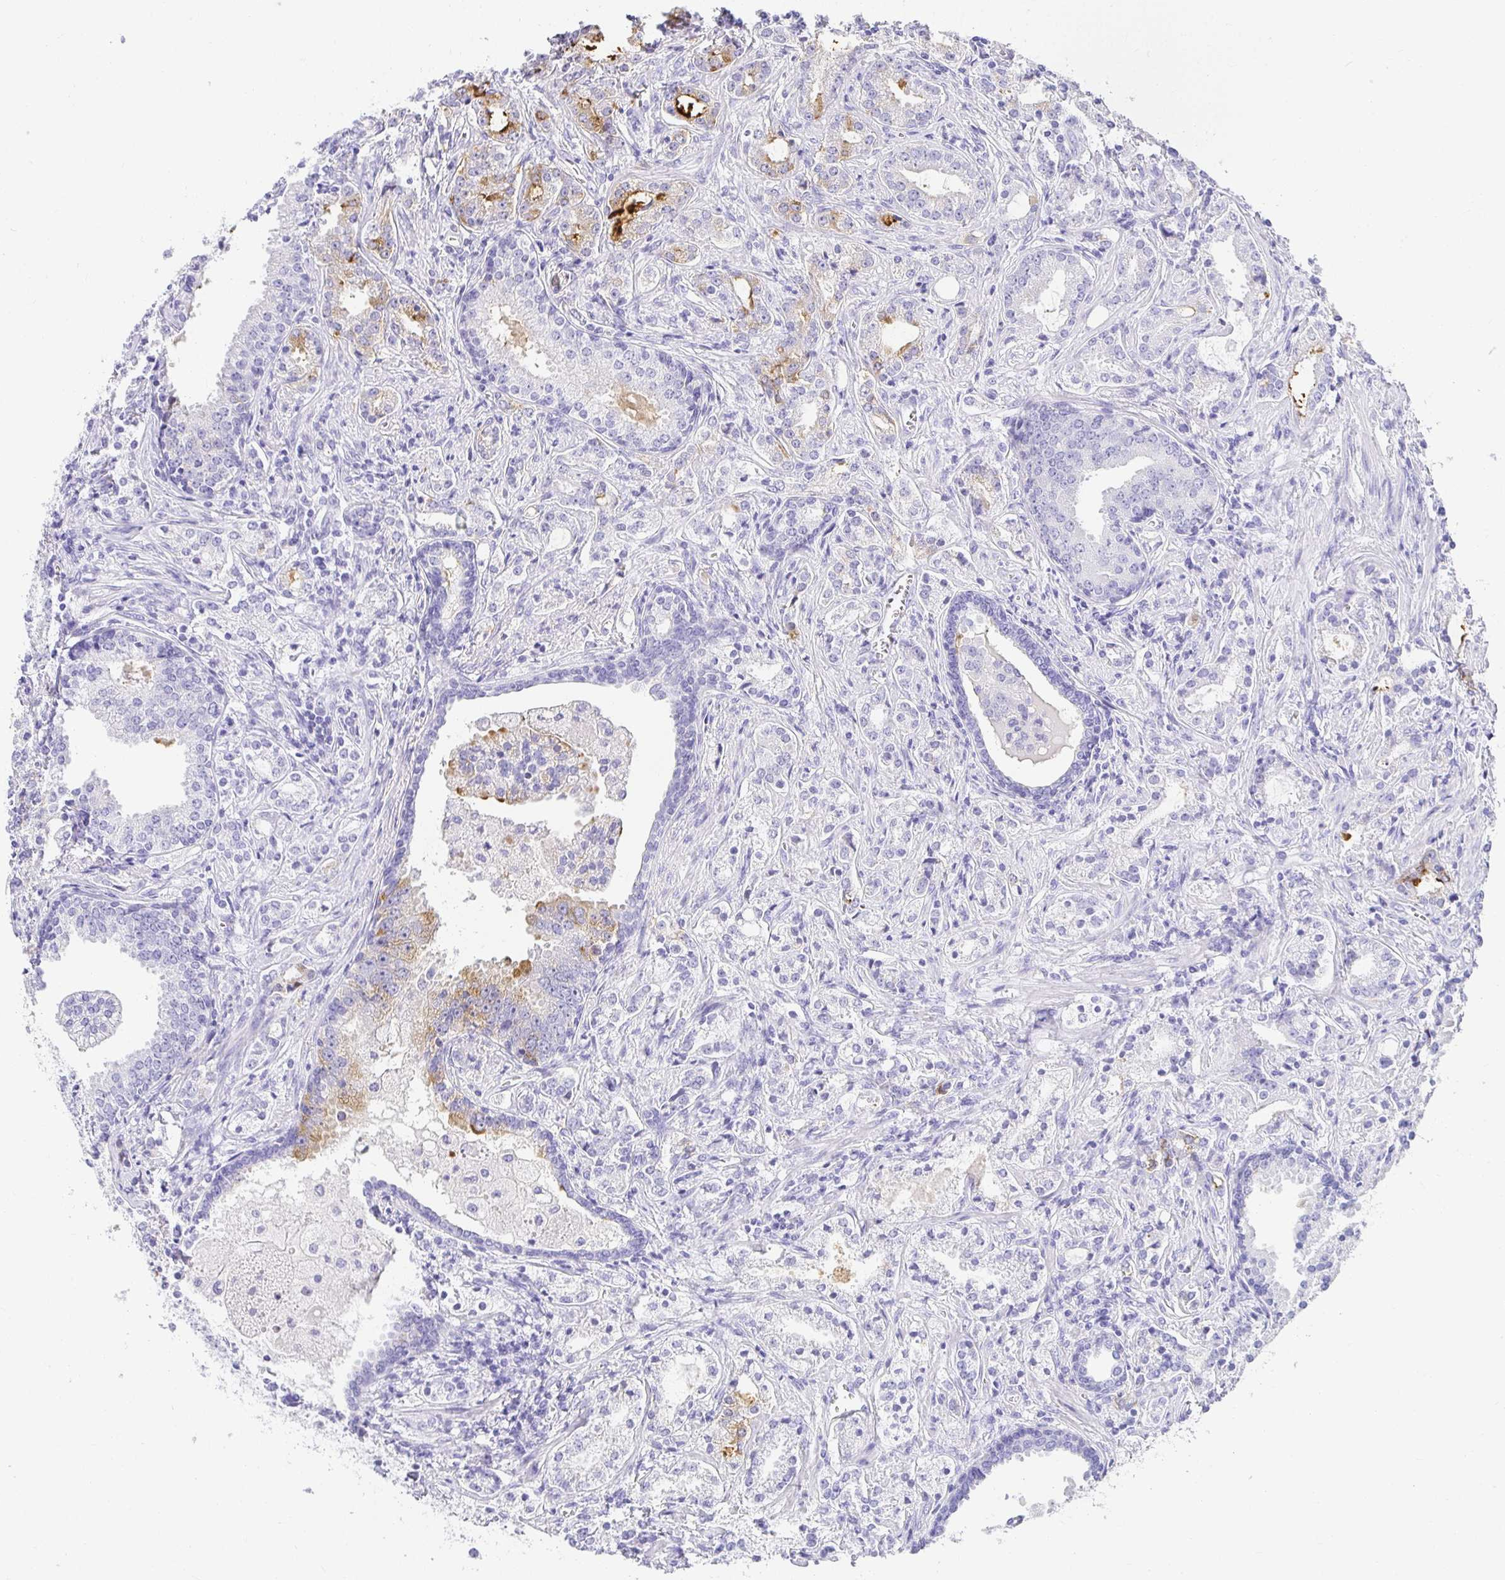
{"staining": {"intensity": "moderate", "quantity": "<25%", "location": "cytoplasmic/membranous"}, "tissue": "prostate cancer", "cell_type": "Tumor cells", "image_type": "cancer", "snomed": [{"axis": "morphology", "description": "Adenocarcinoma, Medium grade"}, {"axis": "topography", "description": "Prostate"}], "caption": "Prostate cancer stained with a protein marker reveals moderate staining in tumor cells.", "gene": "CHAT", "patient": {"sex": "male", "age": 57}}